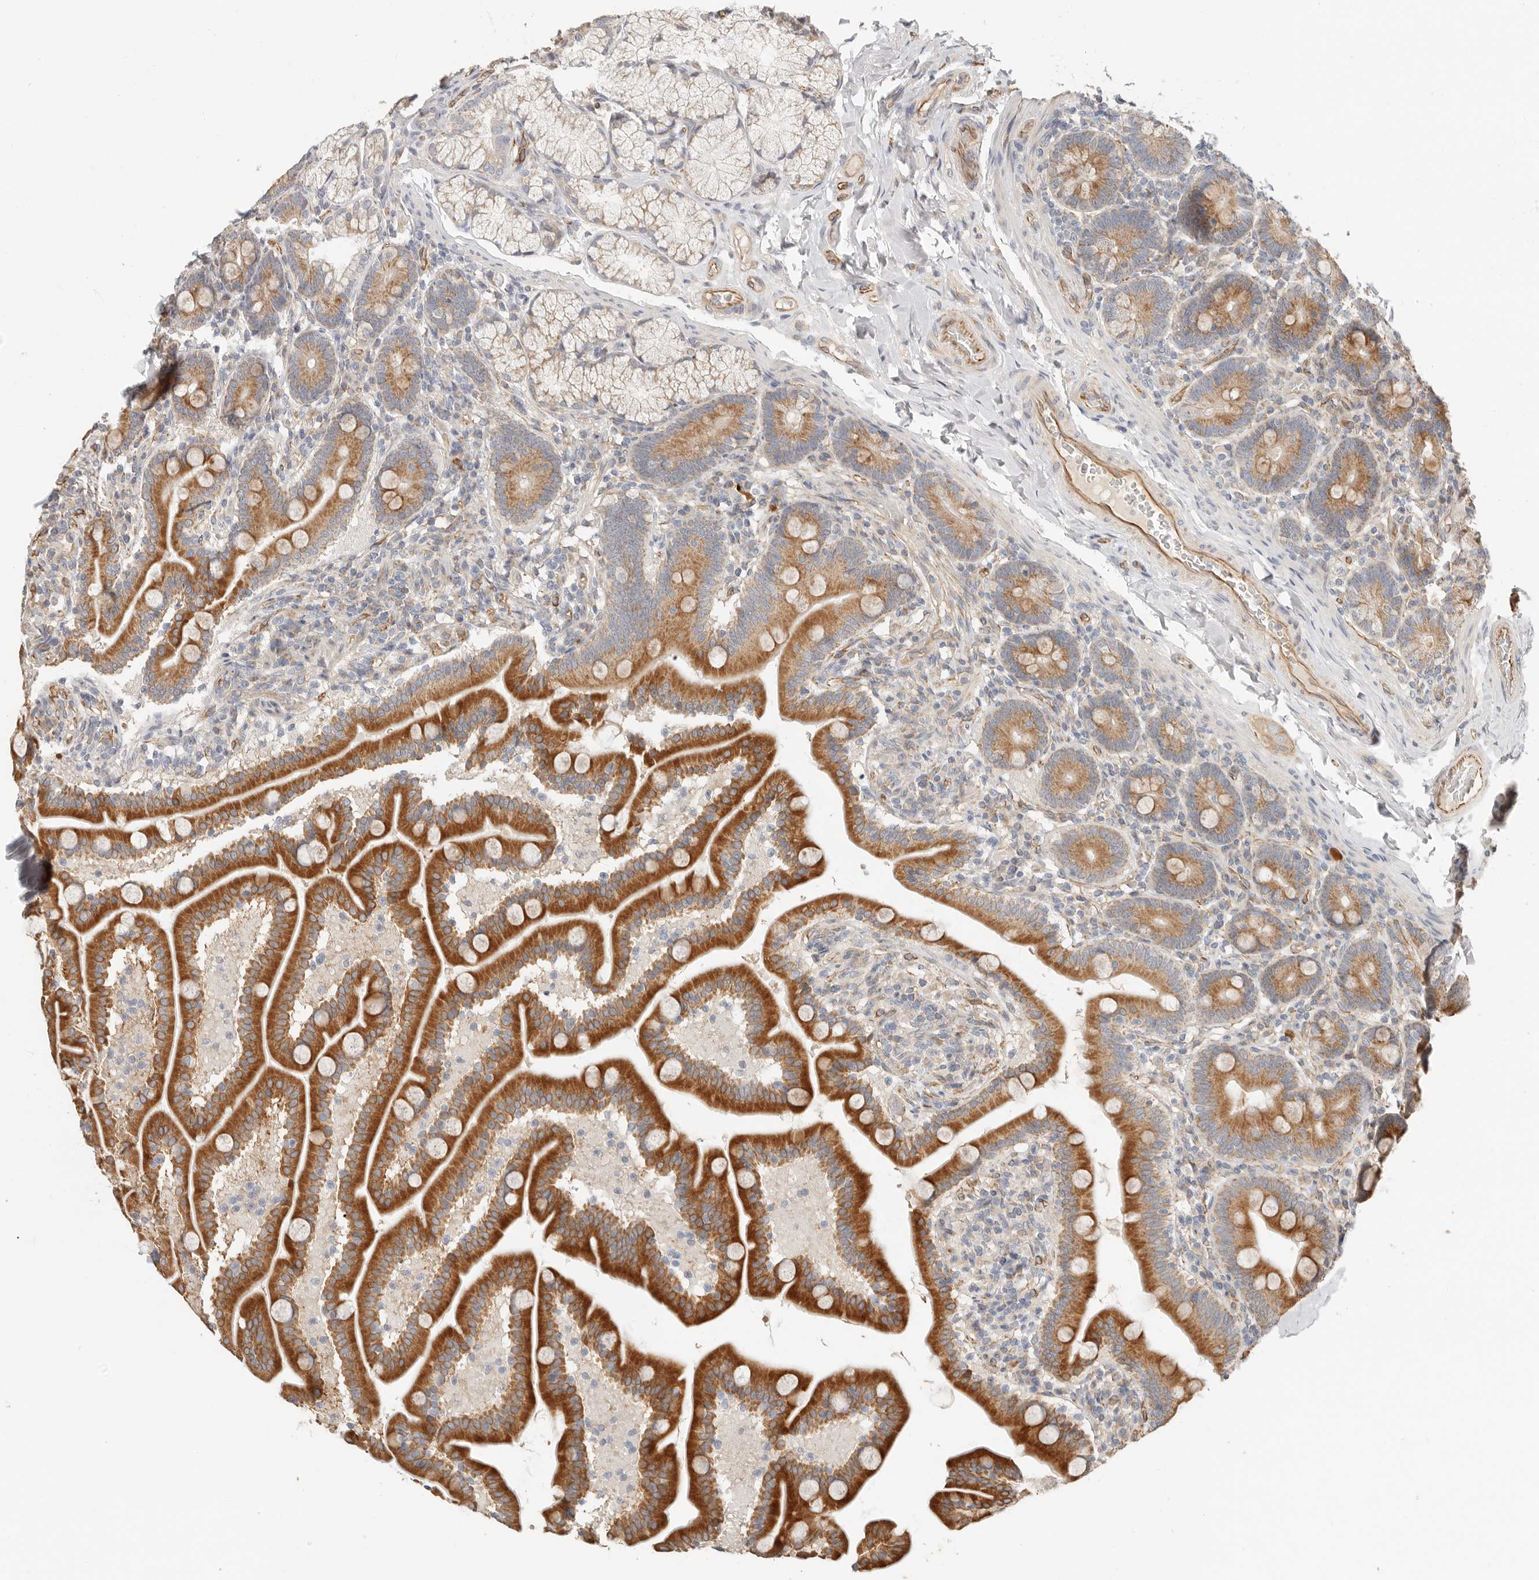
{"staining": {"intensity": "strong", "quantity": "25%-75%", "location": "cytoplasmic/membranous"}, "tissue": "duodenum", "cell_type": "Glandular cells", "image_type": "normal", "snomed": [{"axis": "morphology", "description": "Normal tissue, NOS"}, {"axis": "topography", "description": "Duodenum"}], "caption": "Duodenum stained with IHC demonstrates strong cytoplasmic/membranous expression in about 25%-75% of glandular cells.", "gene": "SPRING1", "patient": {"sex": "male", "age": 54}}